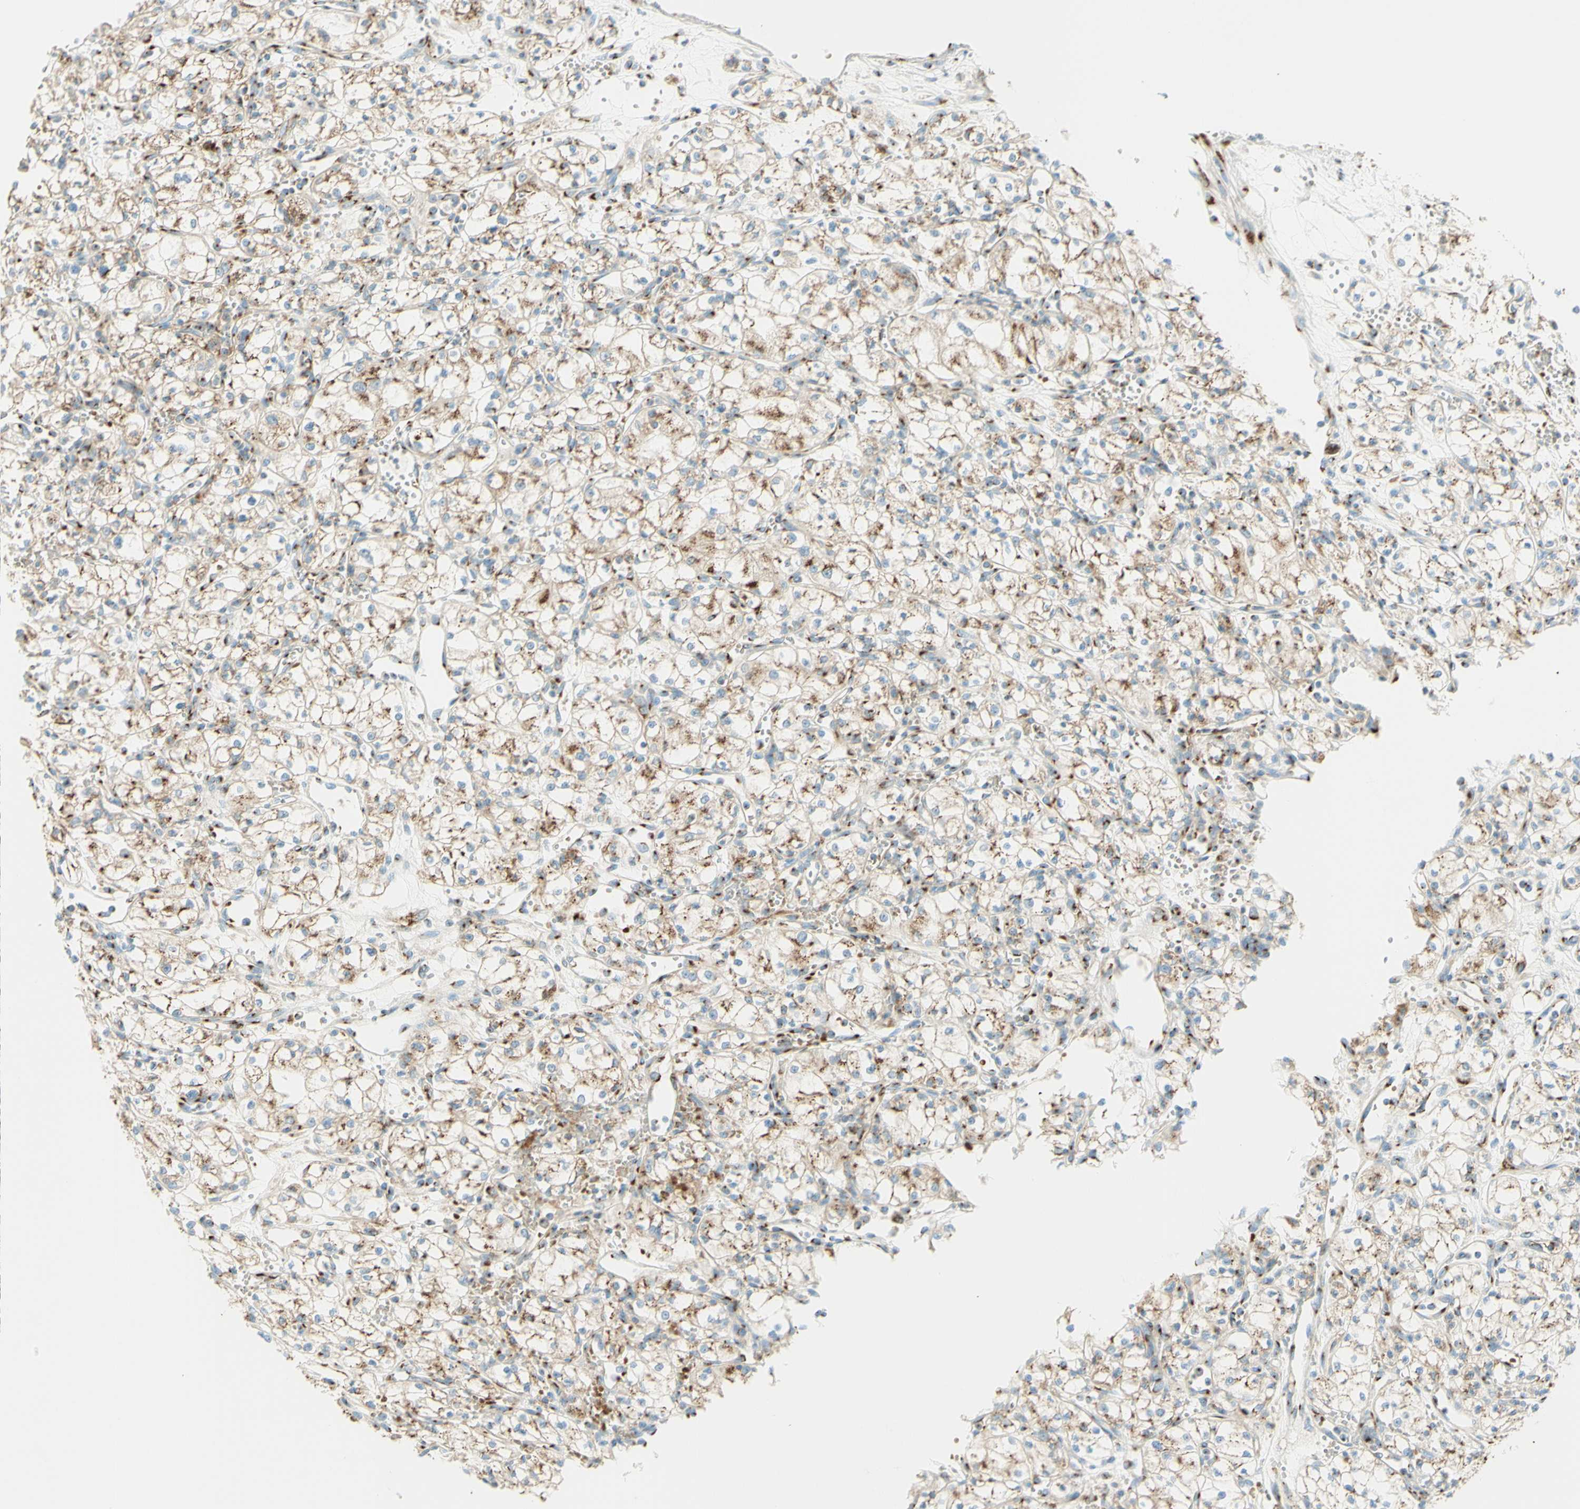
{"staining": {"intensity": "moderate", "quantity": "25%-75%", "location": "cytoplasmic/membranous"}, "tissue": "renal cancer", "cell_type": "Tumor cells", "image_type": "cancer", "snomed": [{"axis": "morphology", "description": "Normal tissue, NOS"}, {"axis": "morphology", "description": "Adenocarcinoma, NOS"}, {"axis": "topography", "description": "Kidney"}], "caption": "Moderate cytoplasmic/membranous staining is identified in about 25%-75% of tumor cells in renal cancer.", "gene": "GOLGB1", "patient": {"sex": "male", "age": 59}}